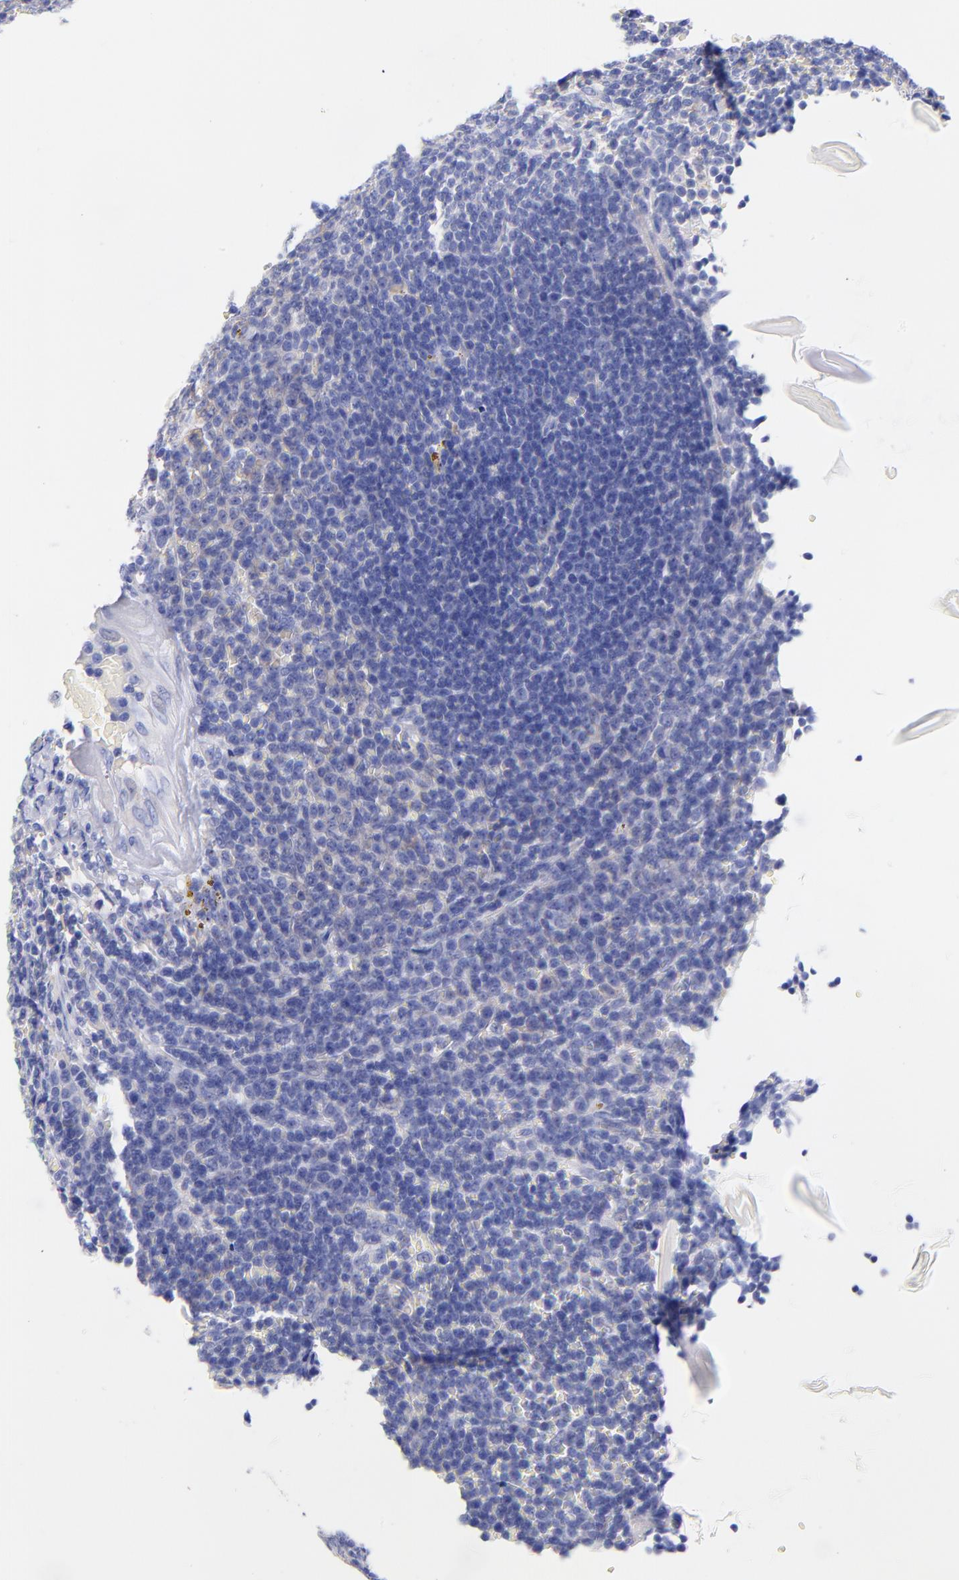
{"staining": {"intensity": "negative", "quantity": "none", "location": "none"}, "tissue": "lymphoma", "cell_type": "Tumor cells", "image_type": "cancer", "snomed": [{"axis": "morphology", "description": "Malignant lymphoma, non-Hodgkin's type, Low grade"}, {"axis": "topography", "description": "Spleen"}], "caption": "This image is of malignant lymphoma, non-Hodgkin's type (low-grade) stained with immunohistochemistry to label a protein in brown with the nuclei are counter-stained blue. There is no staining in tumor cells.", "gene": "GPHN", "patient": {"sex": "male", "age": 80}}